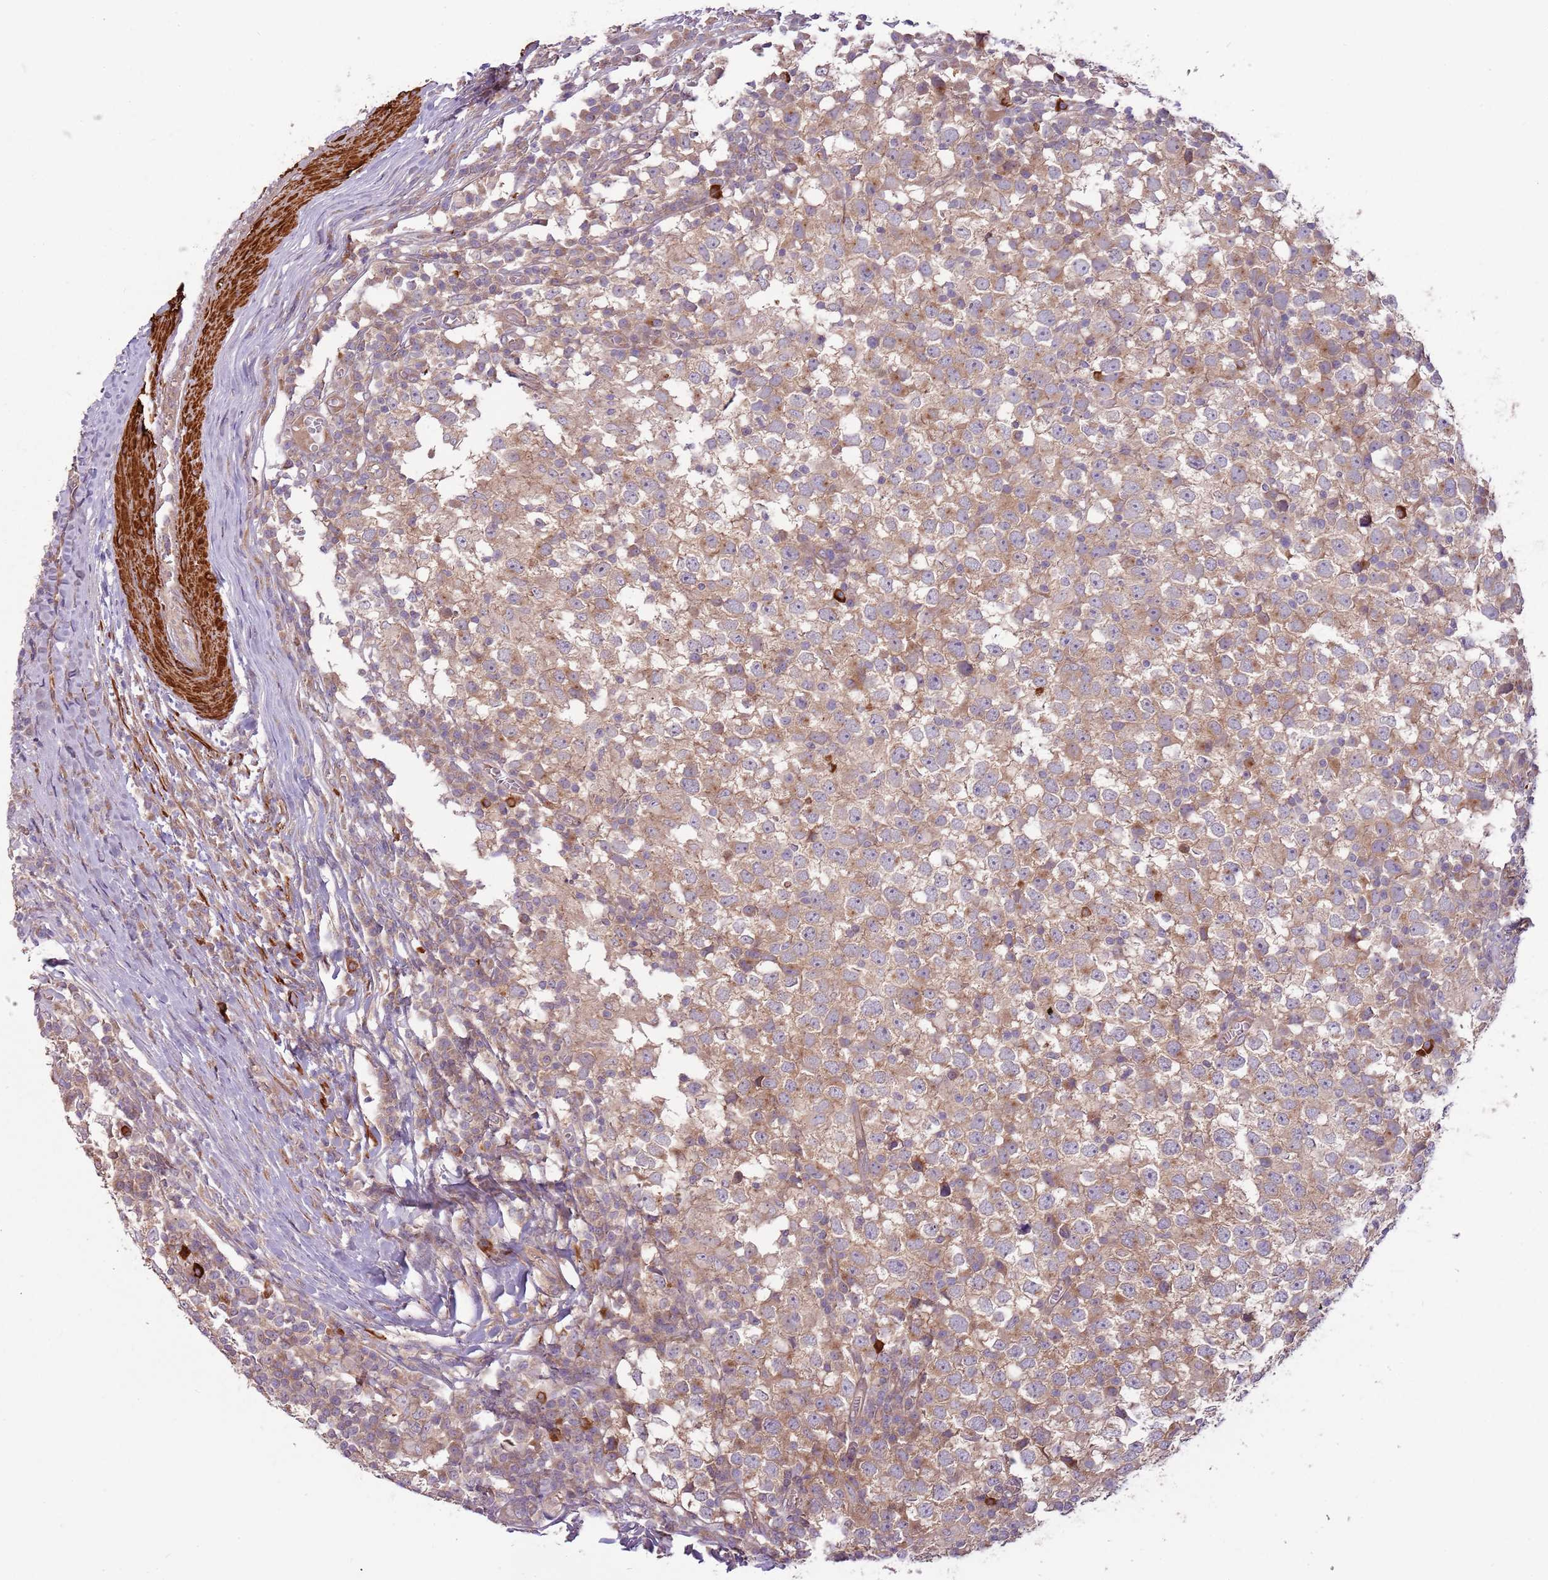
{"staining": {"intensity": "weak", "quantity": ">75%", "location": "cytoplasmic/membranous"}, "tissue": "testis cancer", "cell_type": "Tumor cells", "image_type": "cancer", "snomed": [{"axis": "morphology", "description": "Seminoma, NOS"}, {"axis": "topography", "description": "Testis"}], "caption": "Immunohistochemical staining of testis cancer (seminoma) exhibits low levels of weak cytoplasmic/membranous protein expression in approximately >75% of tumor cells.", "gene": "RNF128", "patient": {"sex": "male", "age": 65}}